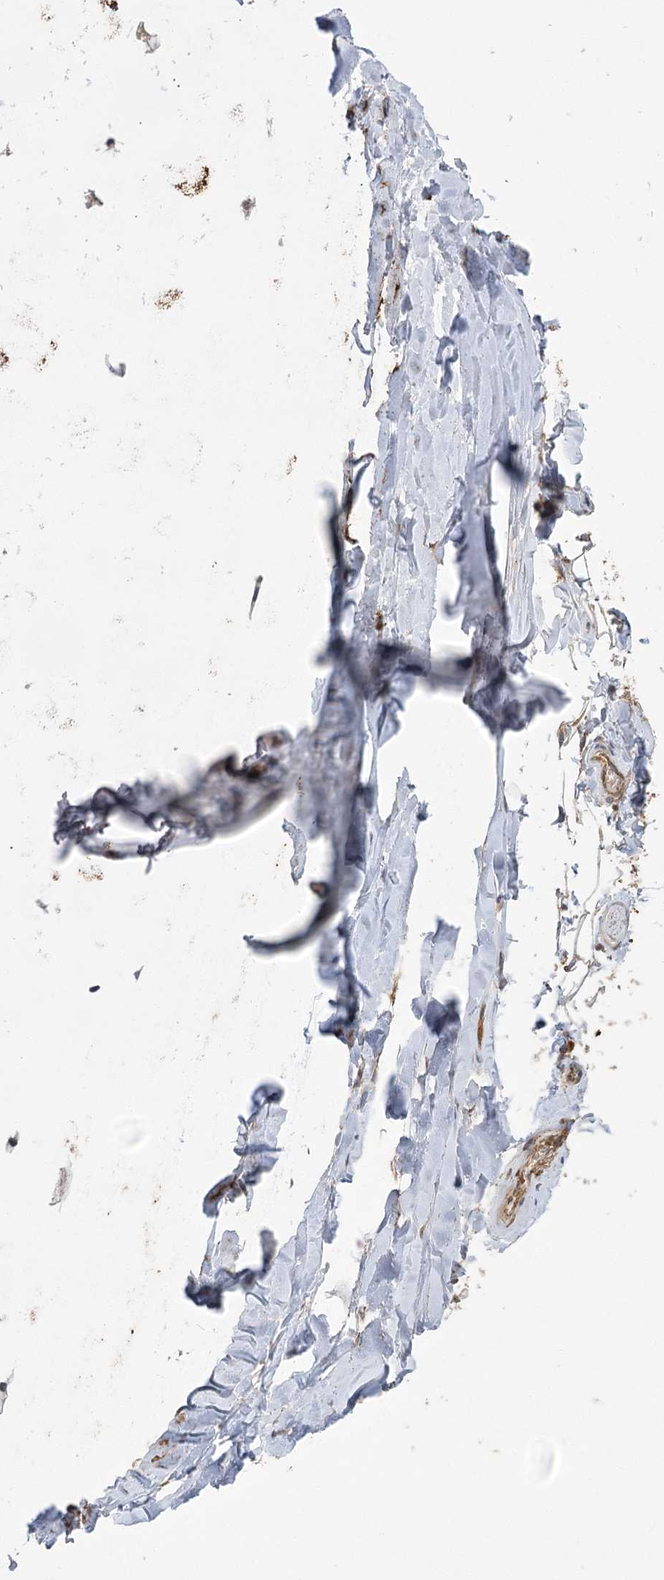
{"staining": {"intensity": "moderate", "quantity": ">75%", "location": "nuclear"}, "tissue": "adipose tissue", "cell_type": "Adipocytes", "image_type": "normal", "snomed": [{"axis": "morphology", "description": "Normal tissue, NOS"}, {"axis": "topography", "description": "Lymph node"}, {"axis": "topography", "description": "Bronchus"}], "caption": "Brown immunohistochemical staining in benign adipose tissue shows moderate nuclear staining in about >75% of adipocytes. Nuclei are stained in blue.", "gene": "KCNN2", "patient": {"sex": "male", "age": 63}}